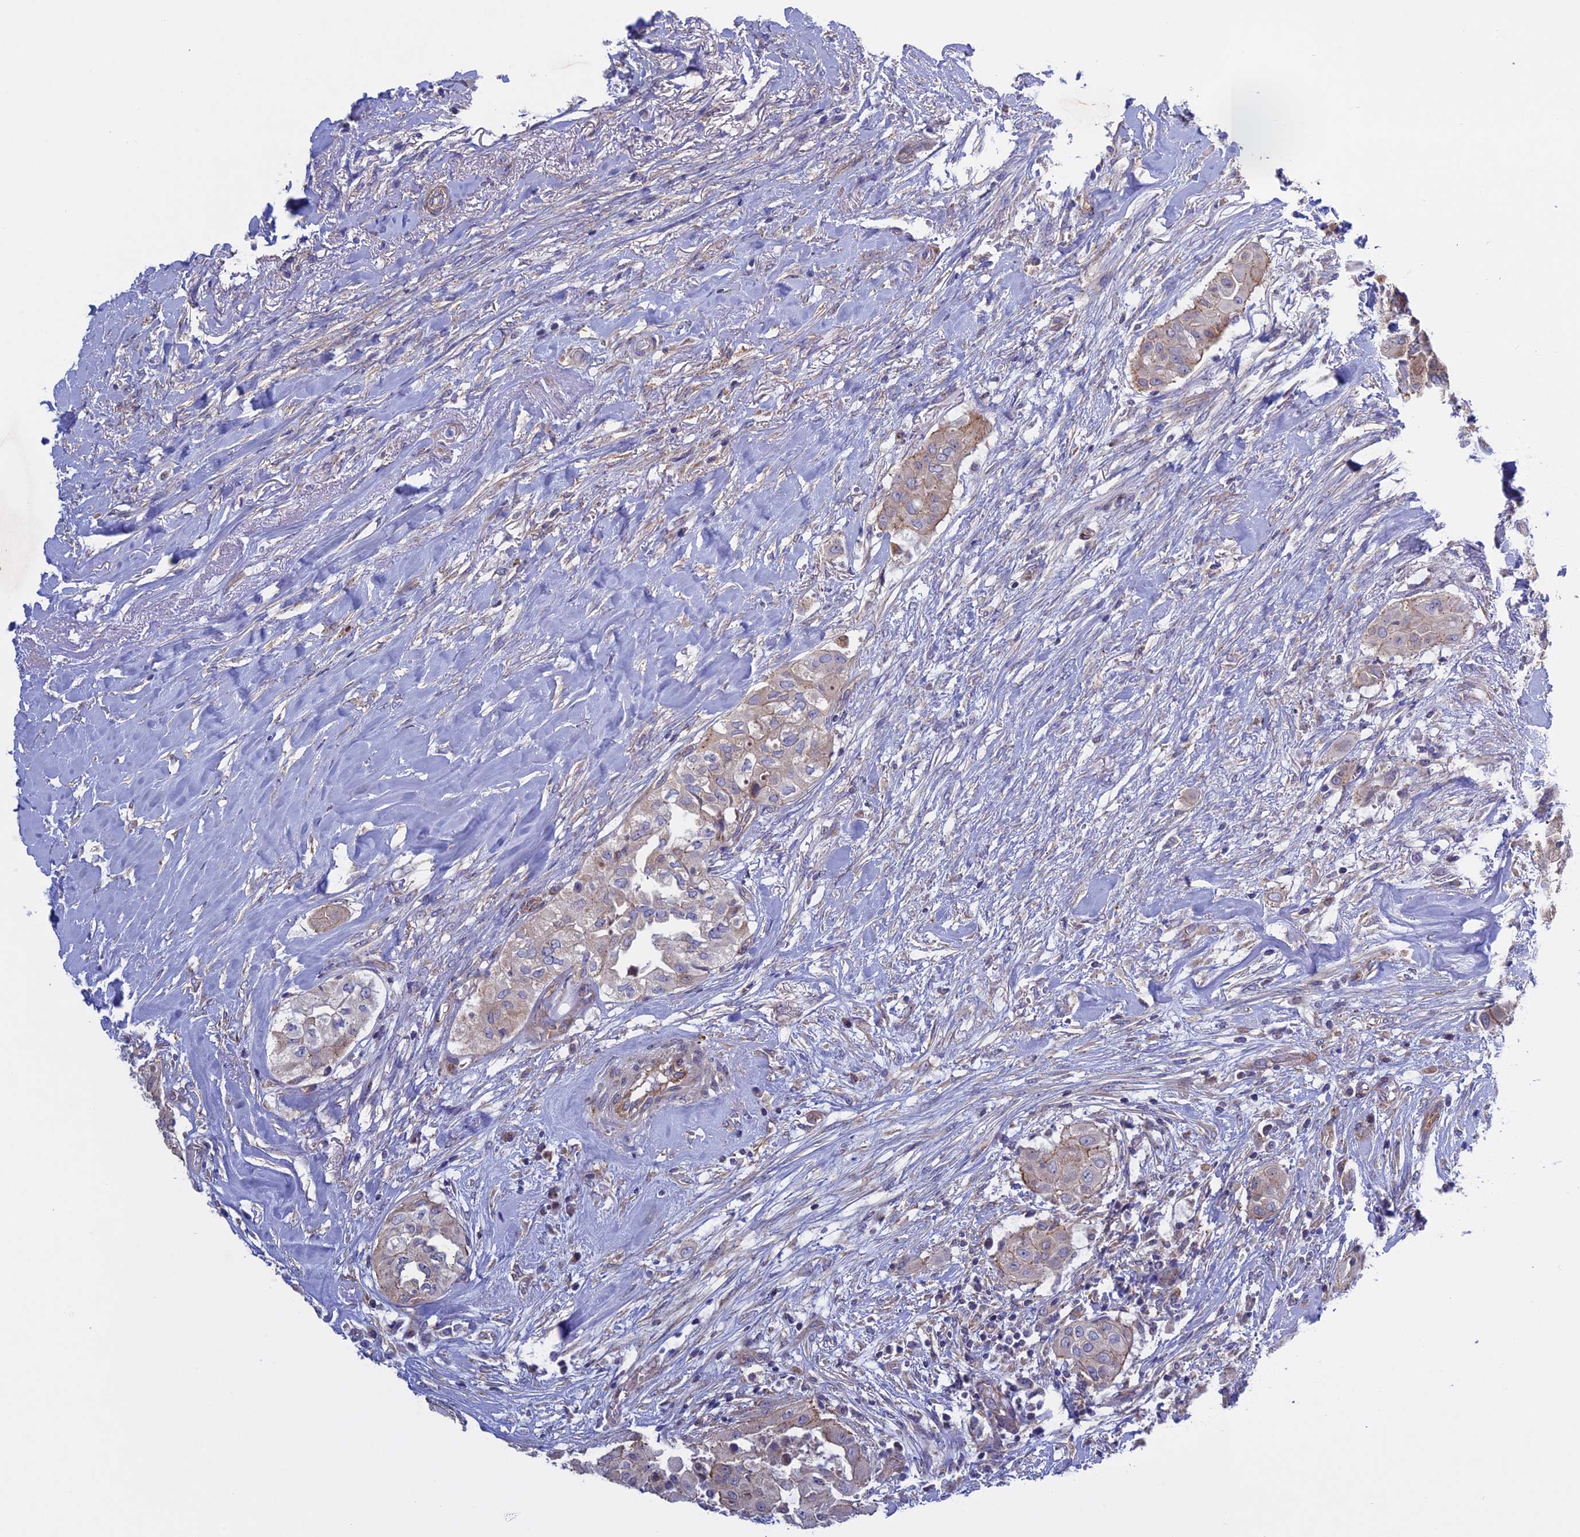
{"staining": {"intensity": "weak", "quantity": "<25%", "location": "cytoplasmic/membranous"}, "tissue": "thyroid cancer", "cell_type": "Tumor cells", "image_type": "cancer", "snomed": [{"axis": "morphology", "description": "Papillary adenocarcinoma, NOS"}, {"axis": "topography", "description": "Thyroid gland"}], "caption": "Tumor cells show no significant protein staining in thyroid cancer (papillary adenocarcinoma).", "gene": "ETFDH", "patient": {"sex": "female", "age": 59}}